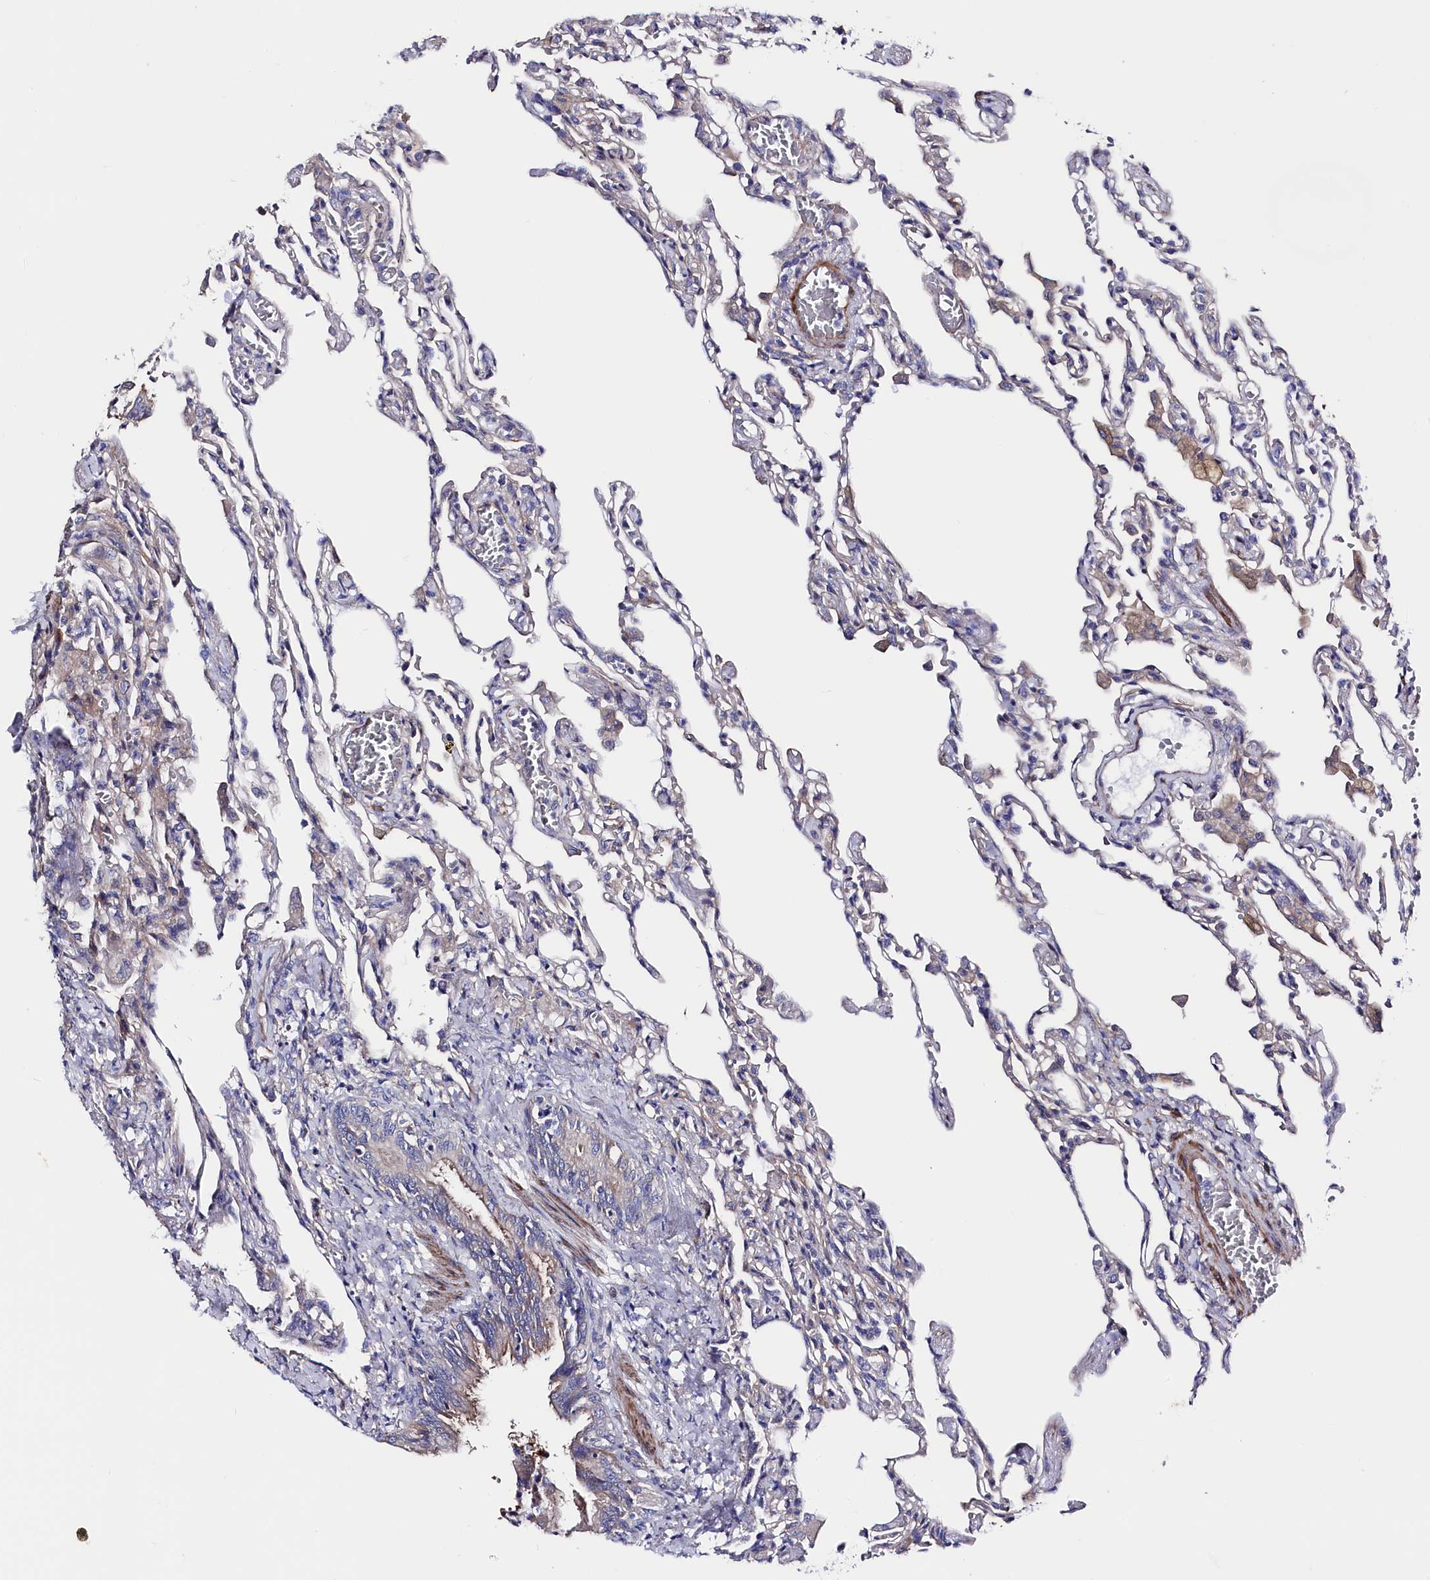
{"staining": {"intensity": "weak", "quantity": "<25%", "location": "cytoplasmic/membranous"}, "tissue": "lung", "cell_type": "Alveolar cells", "image_type": "normal", "snomed": [{"axis": "morphology", "description": "Normal tissue, NOS"}, {"axis": "topography", "description": "Bronchus"}, {"axis": "topography", "description": "Lung"}], "caption": "High power microscopy image of an immunohistochemistry image of normal lung, revealing no significant positivity in alveolar cells.", "gene": "WNT8A", "patient": {"sex": "female", "age": 49}}